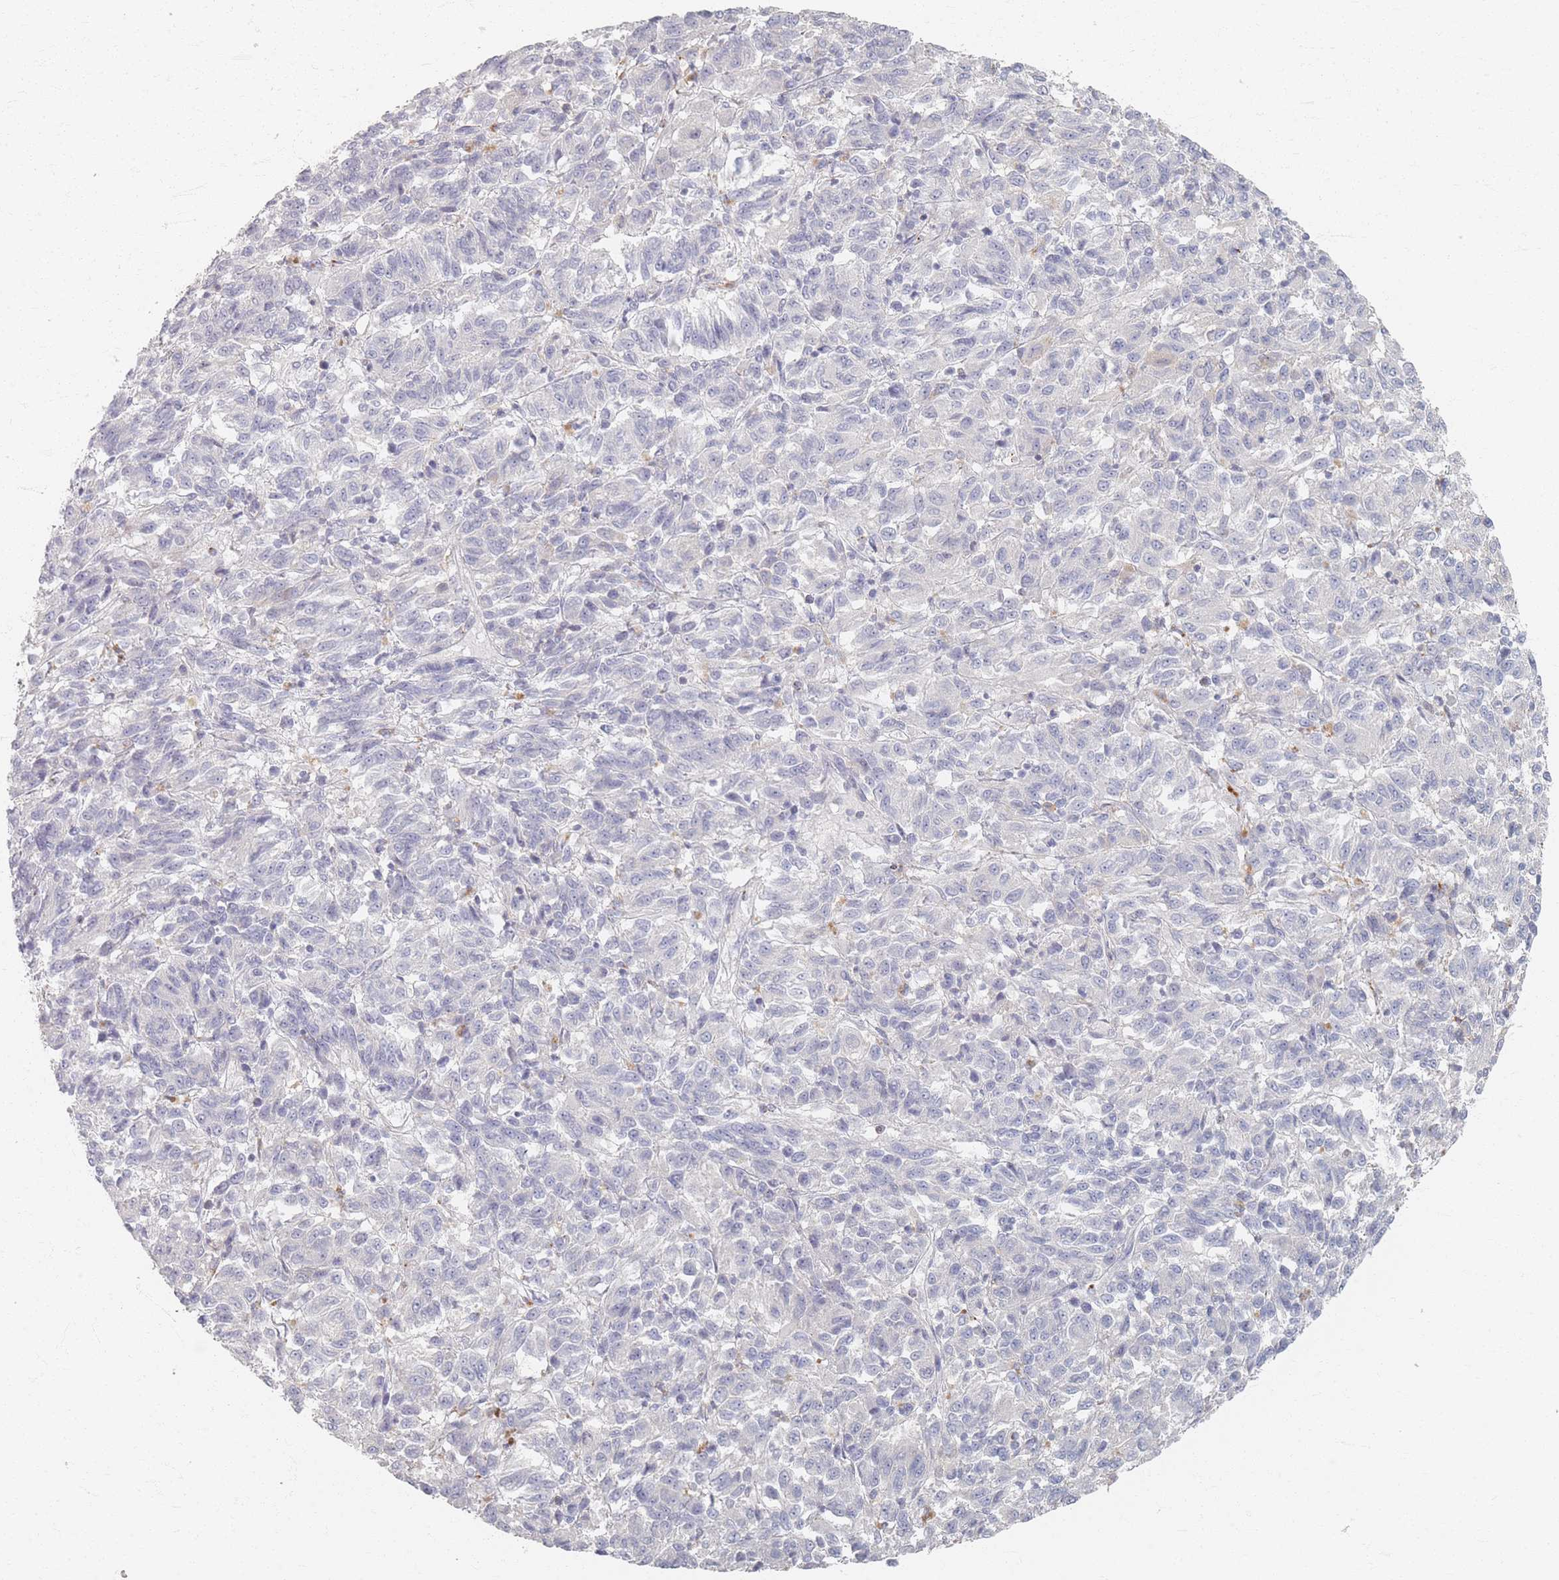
{"staining": {"intensity": "negative", "quantity": "none", "location": "none"}, "tissue": "melanoma", "cell_type": "Tumor cells", "image_type": "cancer", "snomed": [{"axis": "morphology", "description": "Malignant melanoma, Metastatic site"}, {"axis": "topography", "description": "Lung"}], "caption": "Human melanoma stained for a protein using IHC demonstrates no positivity in tumor cells.", "gene": "SLC2A11", "patient": {"sex": "male", "age": 64}}